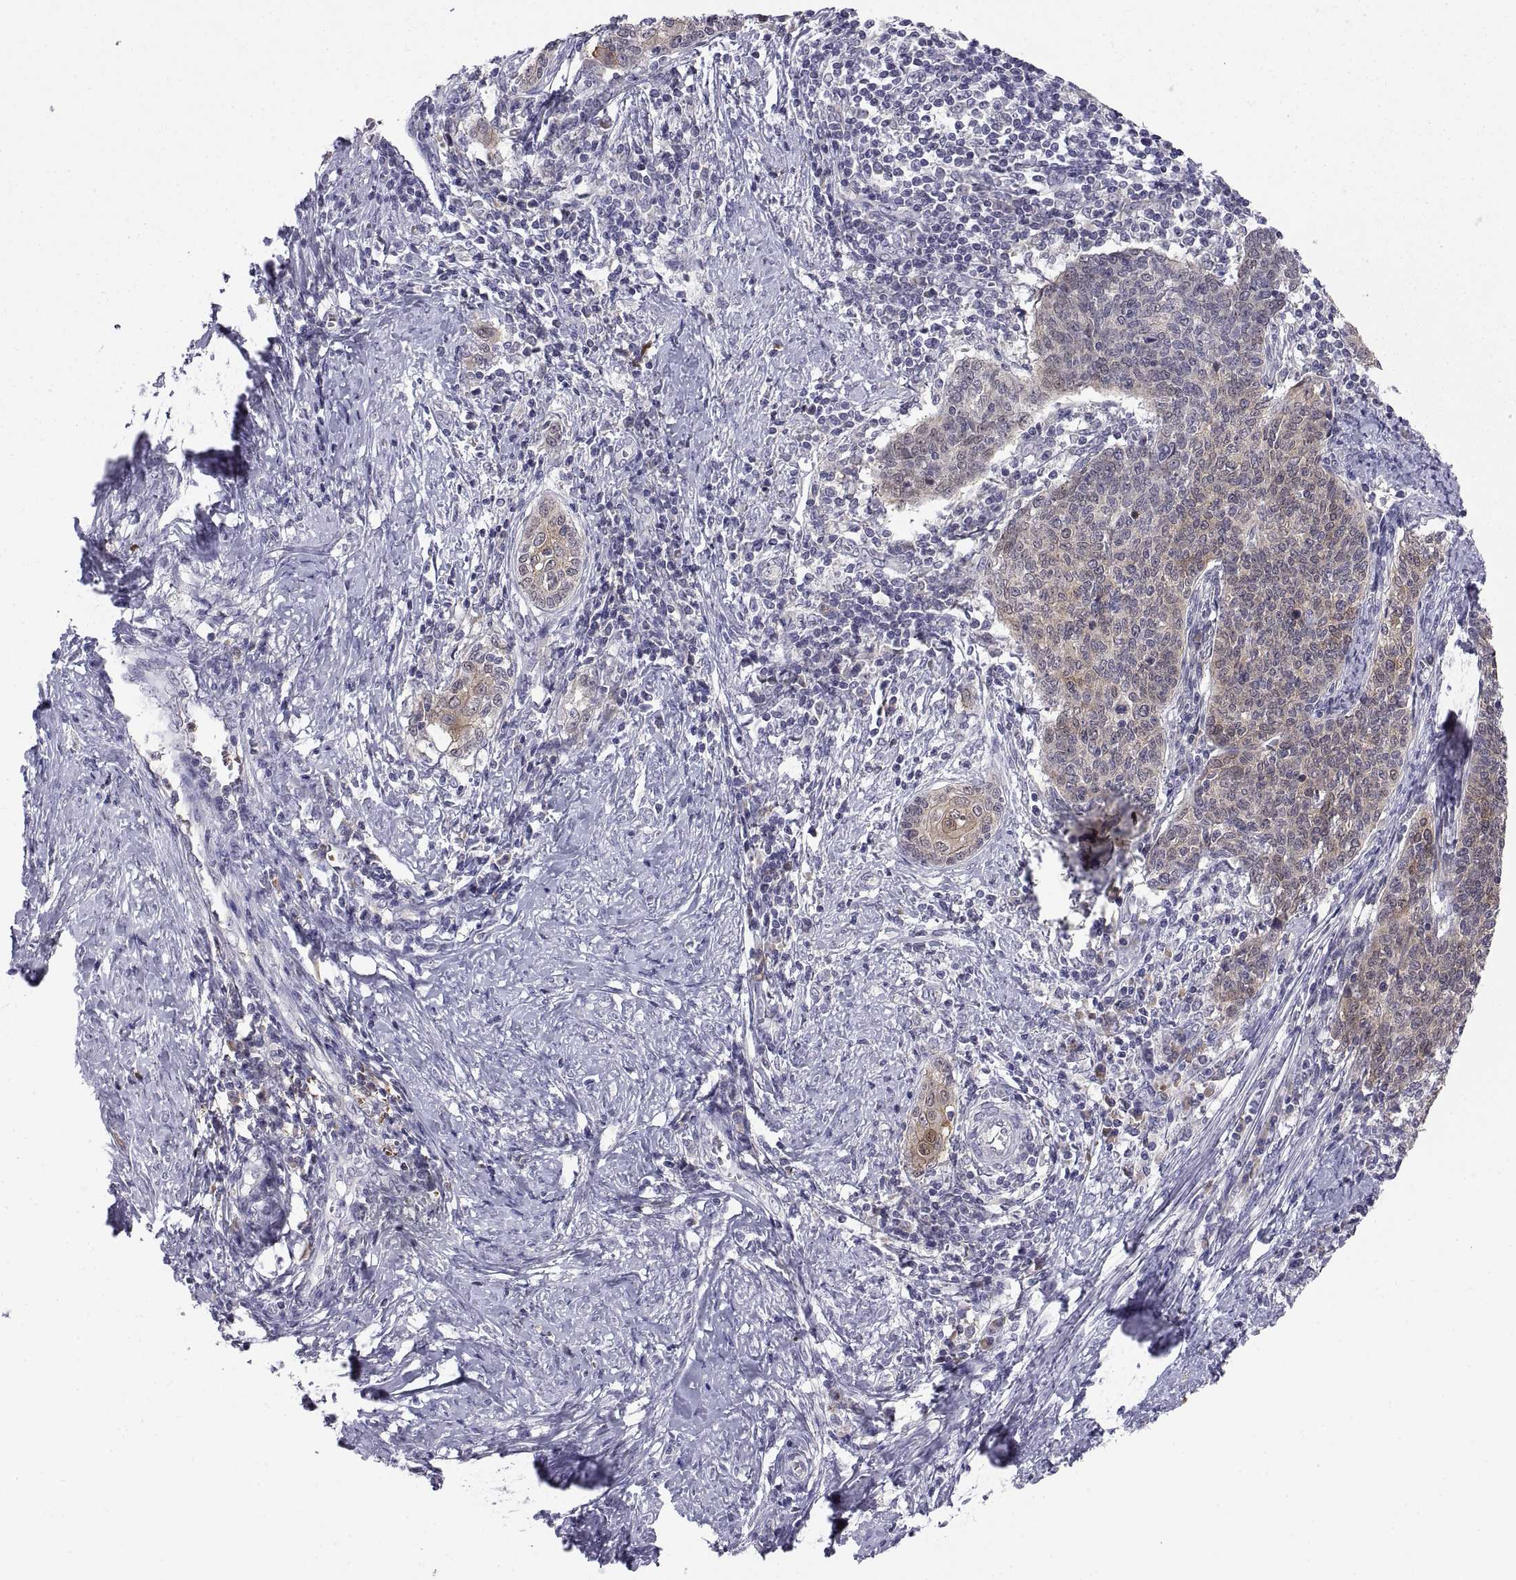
{"staining": {"intensity": "weak", "quantity": ">75%", "location": "cytoplasmic/membranous"}, "tissue": "cervical cancer", "cell_type": "Tumor cells", "image_type": "cancer", "snomed": [{"axis": "morphology", "description": "Squamous cell carcinoma, NOS"}, {"axis": "topography", "description": "Cervix"}], "caption": "This is a photomicrograph of immunohistochemistry staining of cervical cancer, which shows weak staining in the cytoplasmic/membranous of tumor cells.", "gene": "PKP1", "patient": {"sex": "female", "age": 39}}